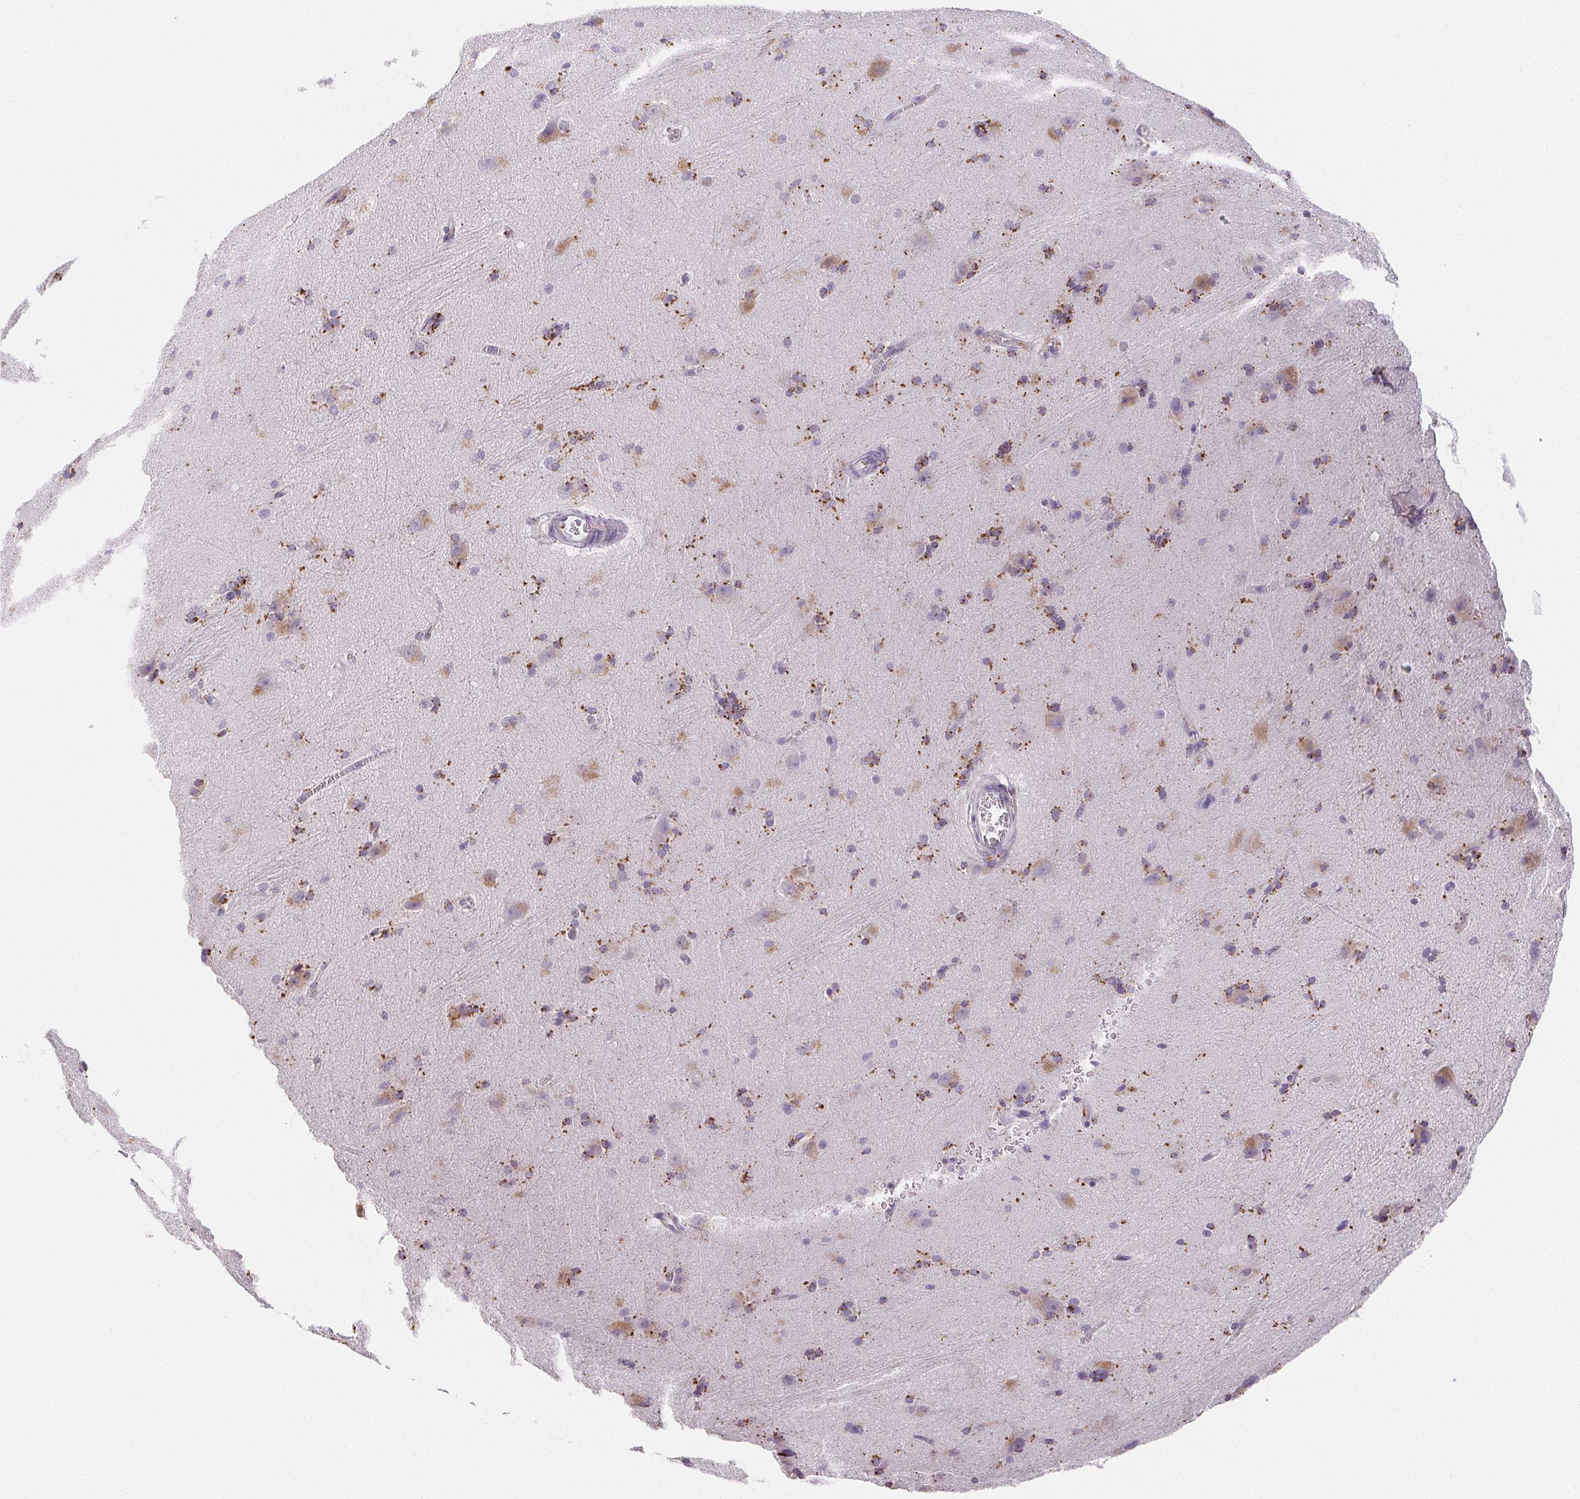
{"staining": {"intensity": "moderate", "quantity": "<25%", "location": "cytoplasmic/membranous"}, "tissue": "hippocampus", "cell_type": "Glial cells", "image_type": "normal", "snomed": [{"axis": "morphology", "description": "Normal tissue, NOS"}, {"axis": "topography", "description": "Cerebral cortex"}, {"axis": "topography", "description": "Hippocampus"}], "caption": "A low amount of moderate cytoplasmic/membranous expression is seen in approximately <25% of glial cells in normal hippocampus.", "gene": "LIPA", "patient": {"sex": "female", "age": 19}}